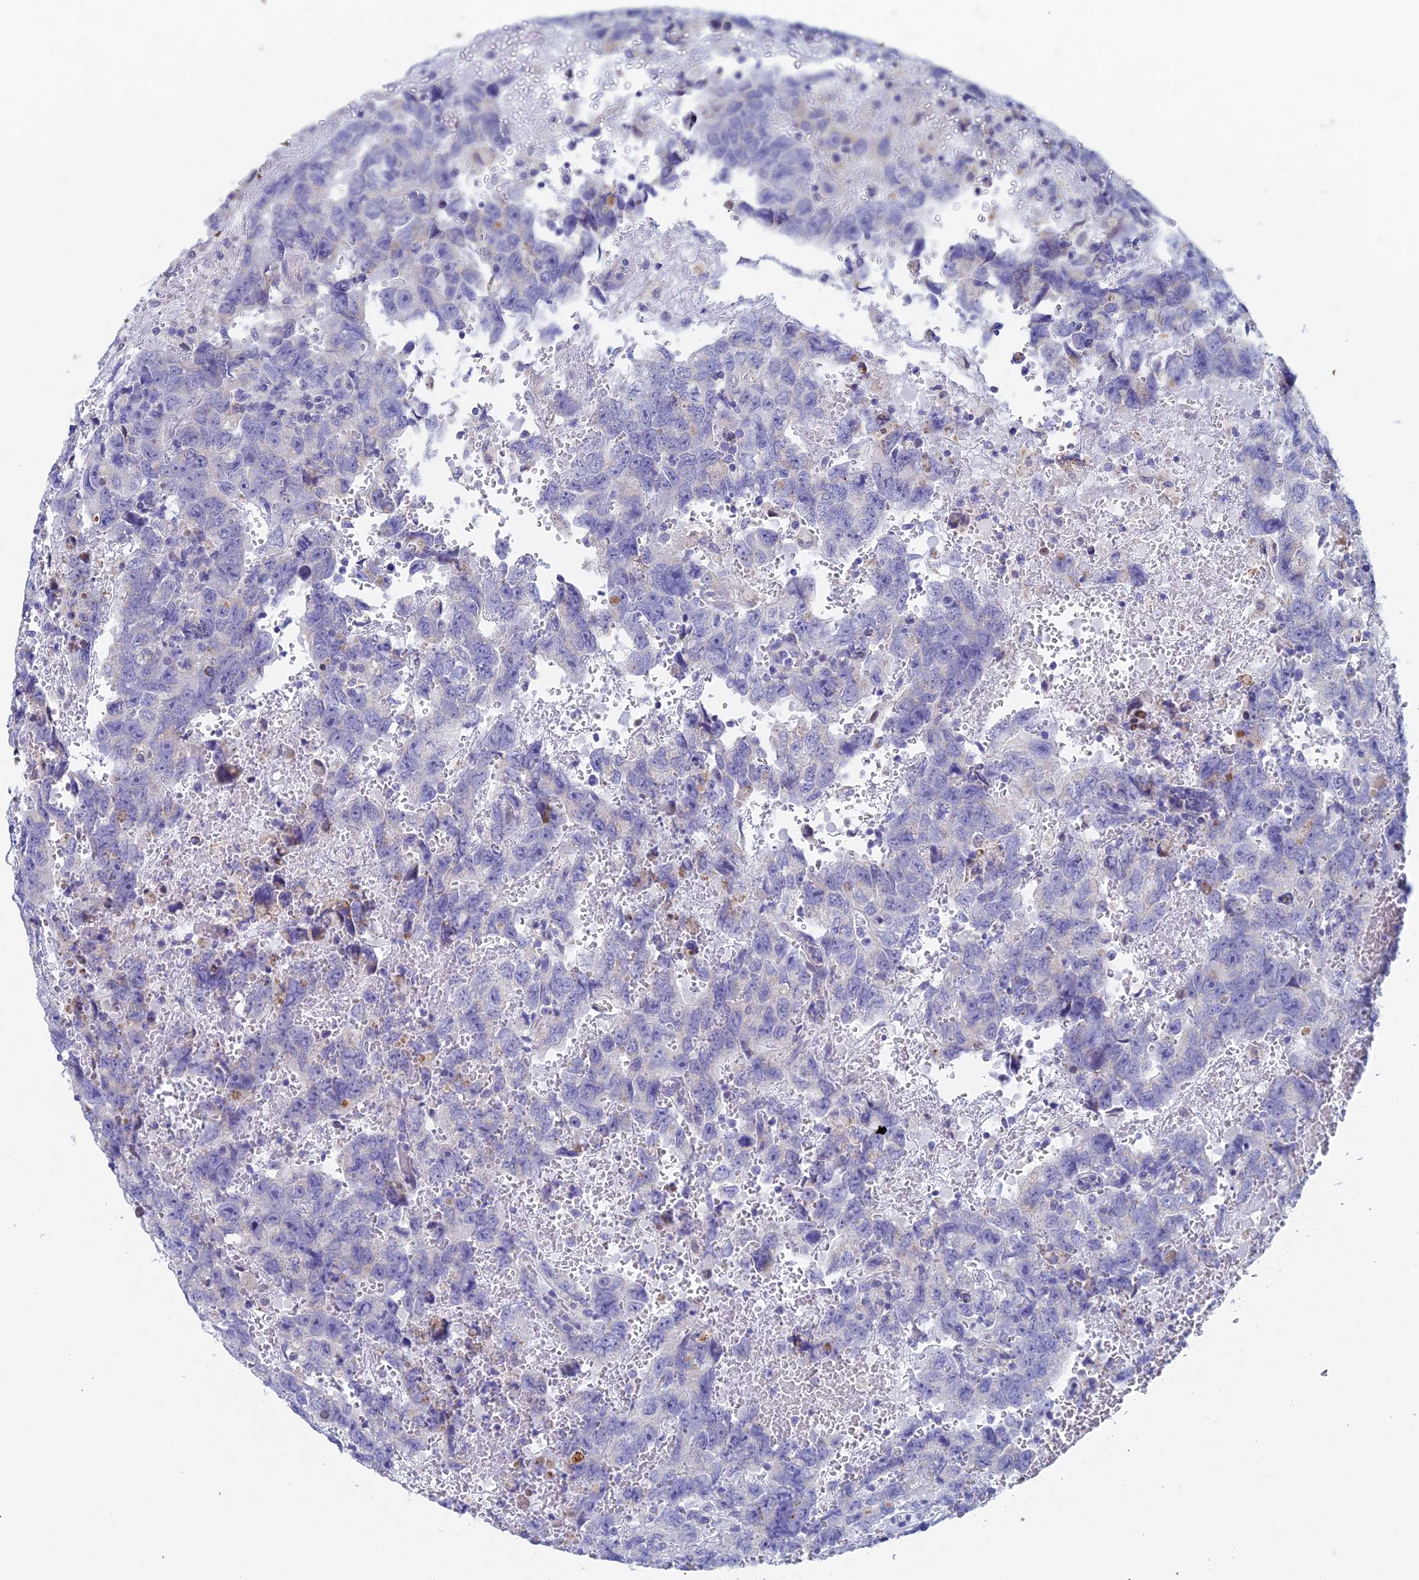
{"staining": {"intensity": "negative", "quantity": "none", "location": "none"}, "tissue": "testis cancer", "cell_type": "Tumor cells", "image_type": "cancer", "snomed": [{"axis": "morphology", "description": "Carcinoma, Embryonal, NOS"}, {"axis": "topography", "description": "Testis"}], "caption": "The IHC image has no significant staining in tumor cells of testis cancer tissue.", "gene": "ACSM1", "patient": {"sex": "male", "age": 45}}